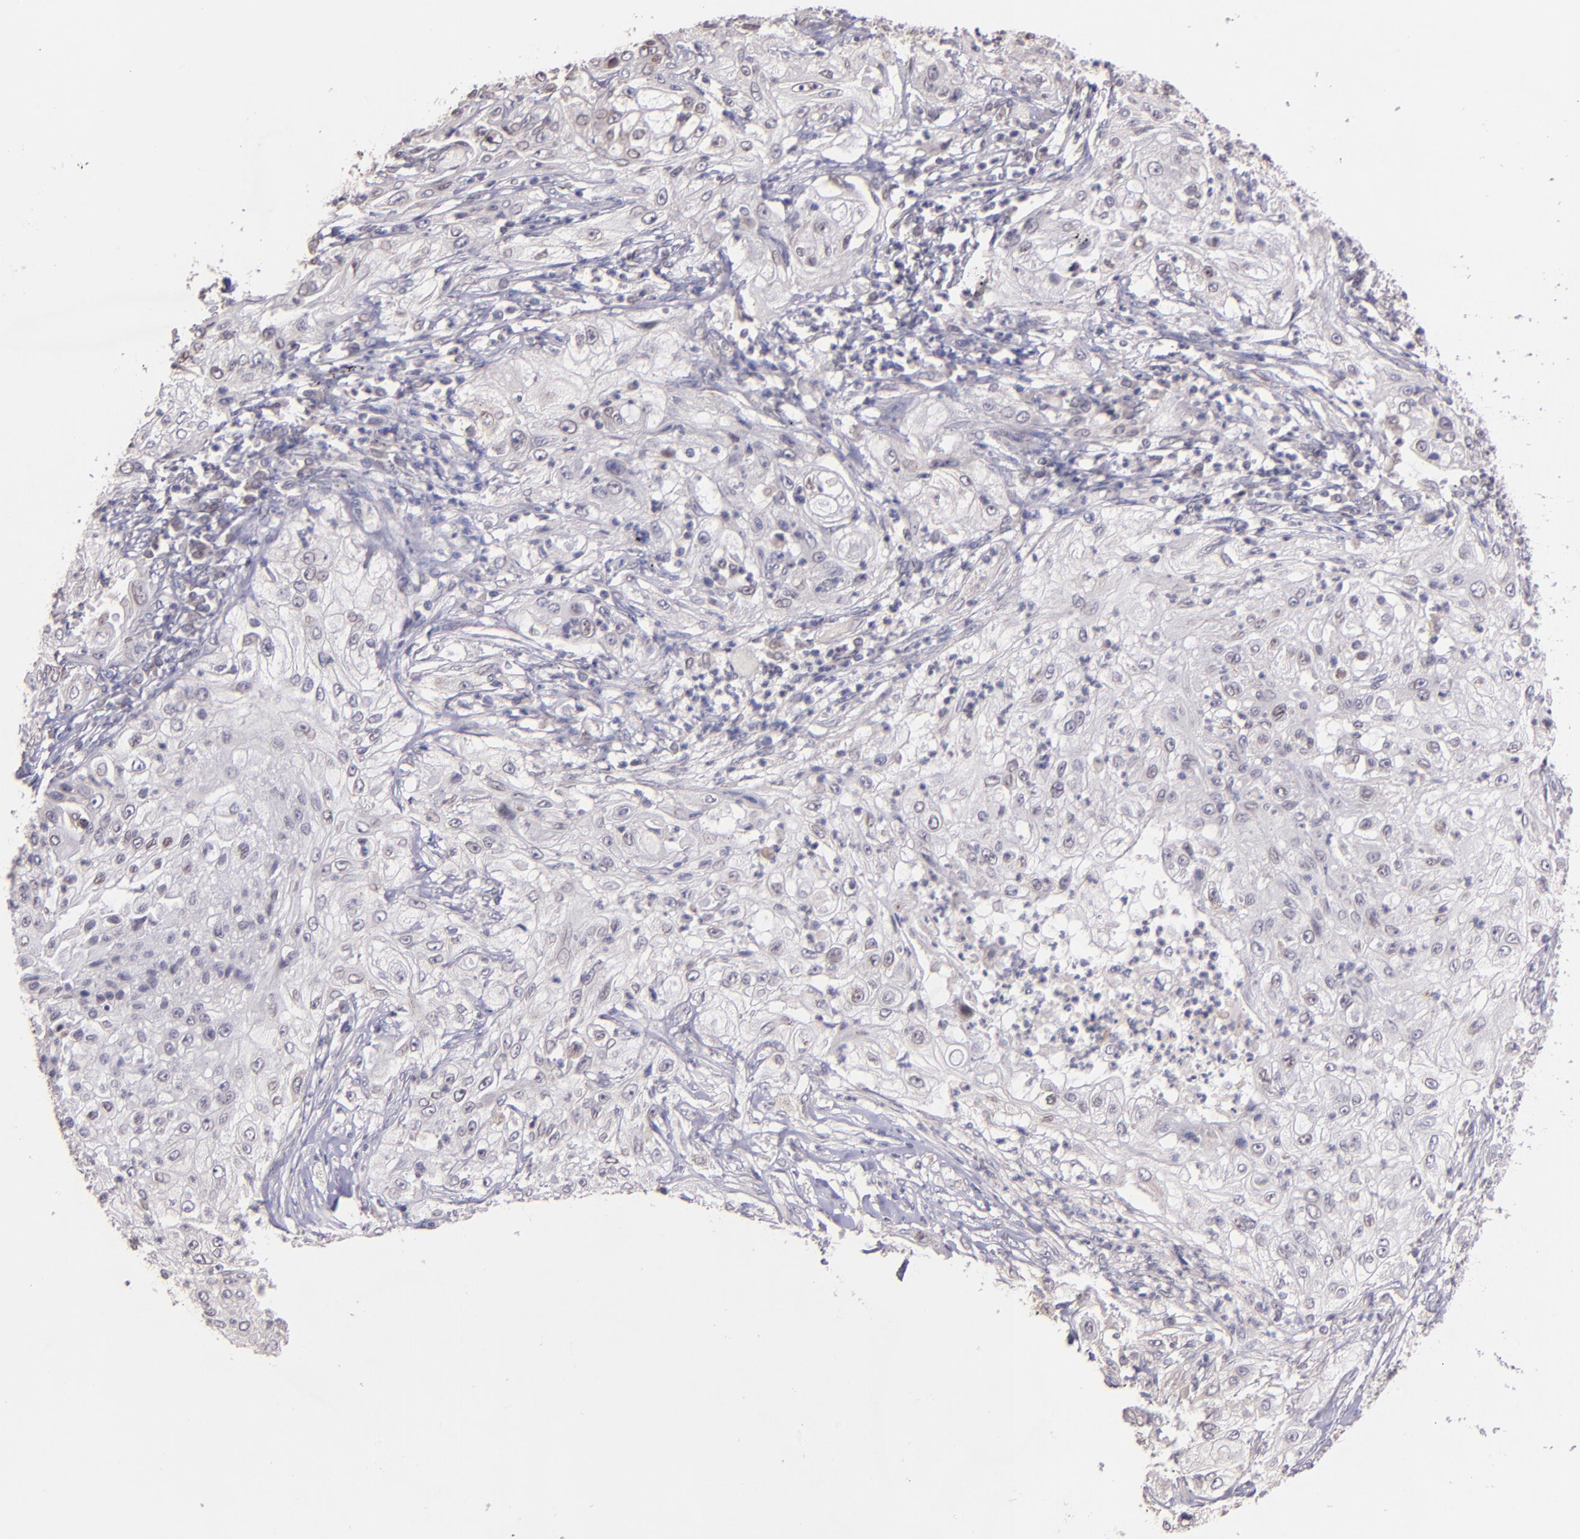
{"staining": {"intensity": "negative", "quantity": "none", "location": "none"}, "tissue": "lung cancer", "cell_type": "Tumor cells", "image_type": "cancer", "snomed": [{"axis": "morphology", "description": "Inflammation, NOS"}, {"axis": "morphology", "description": "Squamous cell carcinoma, NOS"}, {"axis": "topography", "description": "Lymph node"}, {"axis": "topography", "description": "Soft tissue"}, {"axis": "topography", "description": "Lung"}], "caption": "This is a histopathology image of immunohistochemistry staining of lung cancer (squamous cell carcinoma), which shows no expression in tumor cells. (Brightfield microscopy of DAB (3,3'-diaminobenzidine) IHC at high magnification).", "gene": "NUP62CL", "patient": {"sex": "male", "age": 66}}